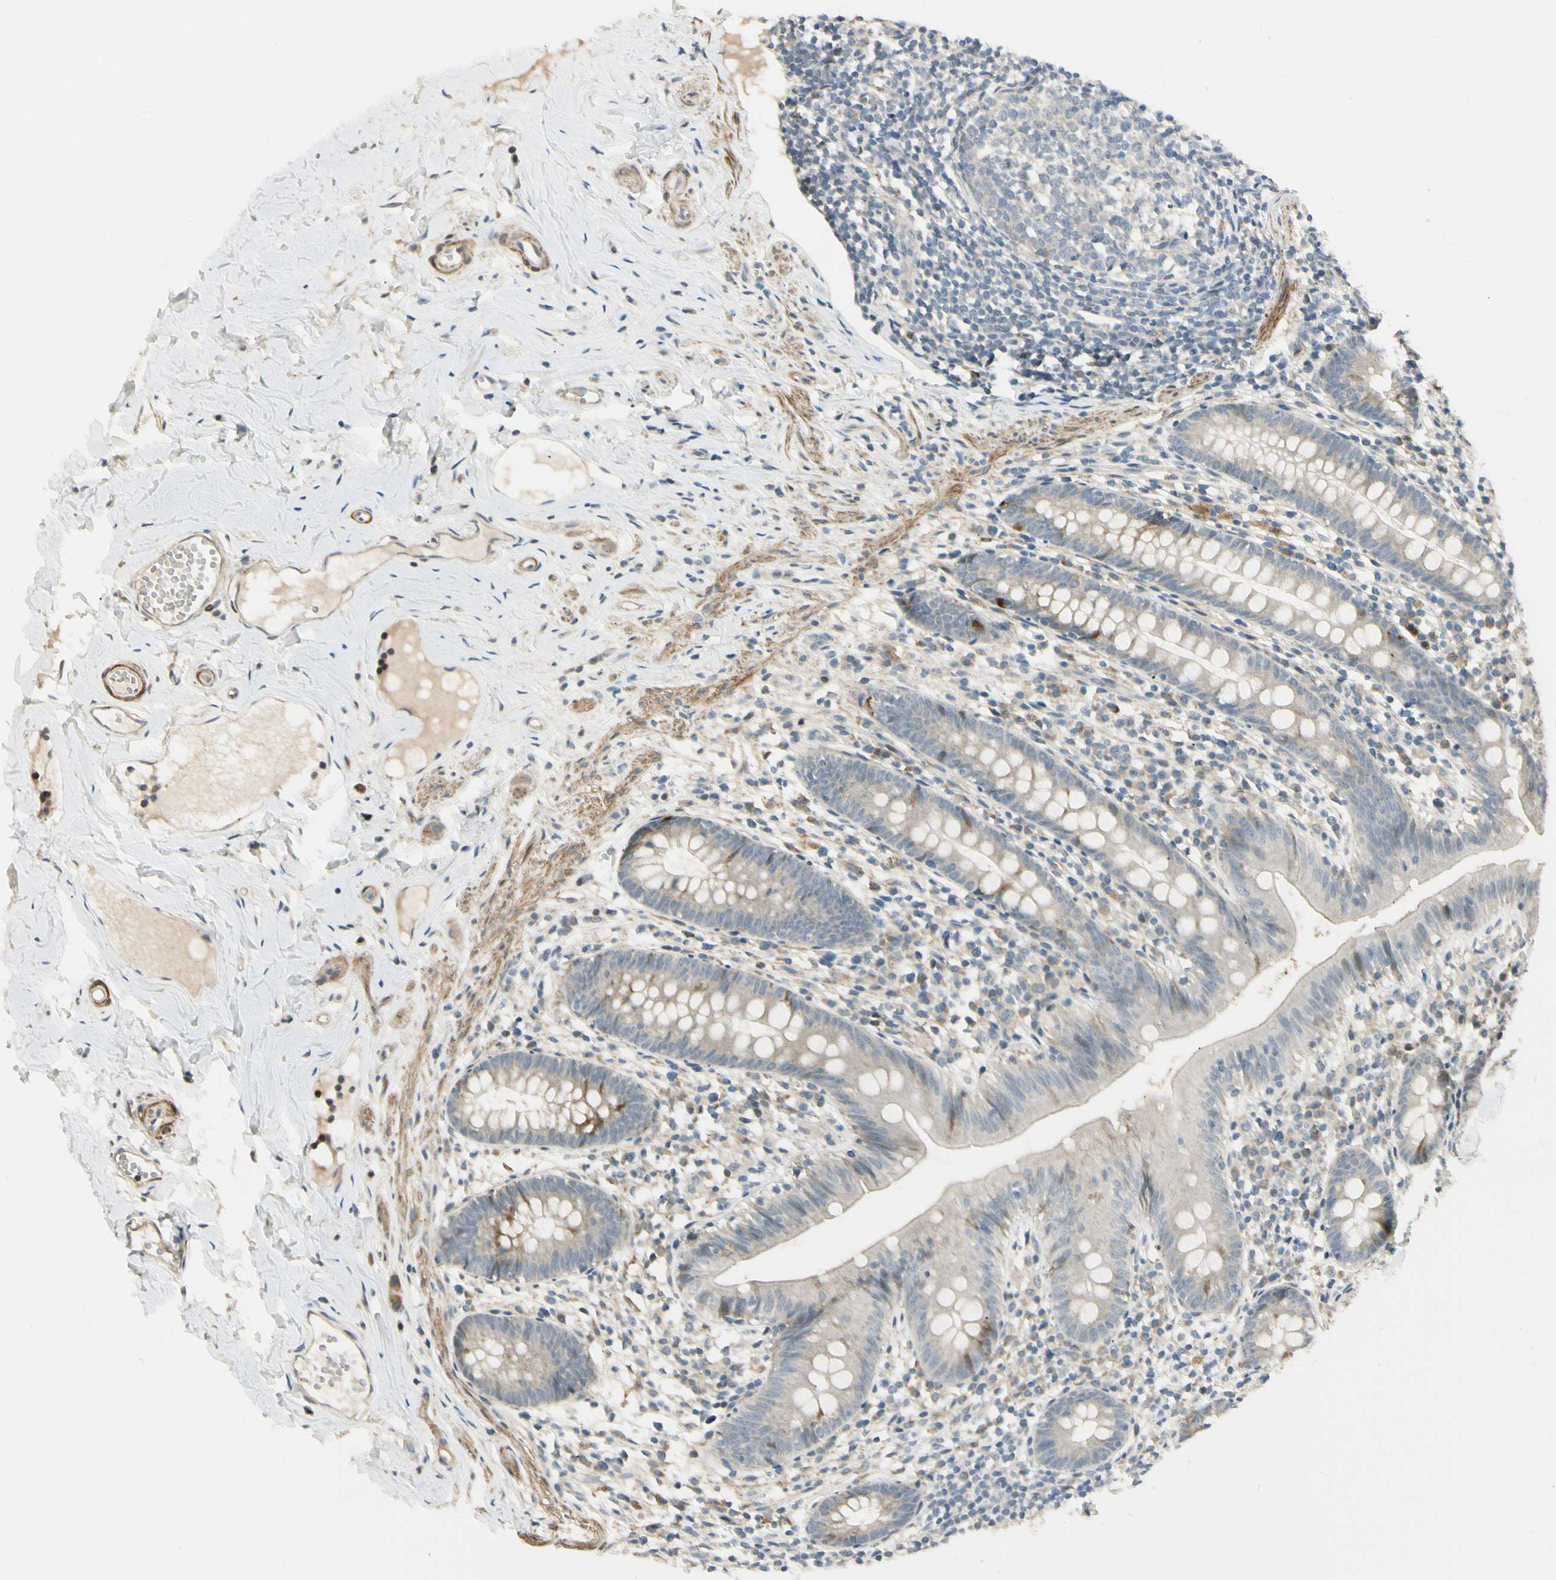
{"staining": {"intensity": "weak", "quantity": ">75%", "location": "cytoplasmic/membranous"}, "tissue": "appendix", "cell_type": "Glandular cells", "image_type": "normal", "snomed": [{"axis": "morphology", "description": "Normal tissue, NOS"}, {"axis": "topography", "description": "Appendix"}], "caption": "Immunohistochemistry (IHC) staining of benign appendix, which shows low levels of weak cytoplasmic/membranous positivity in about >75% of glandular cells indicating weak cytoplasmic/membranous protein staining. The staining was performed using DAB (3,3'-diaminobenzidine) (brown) for protein detection and nuclei were counterstained in hematoxylin (blue).", "gene": "P4HA3", "patient": {"sex": "male", "age": 52}}